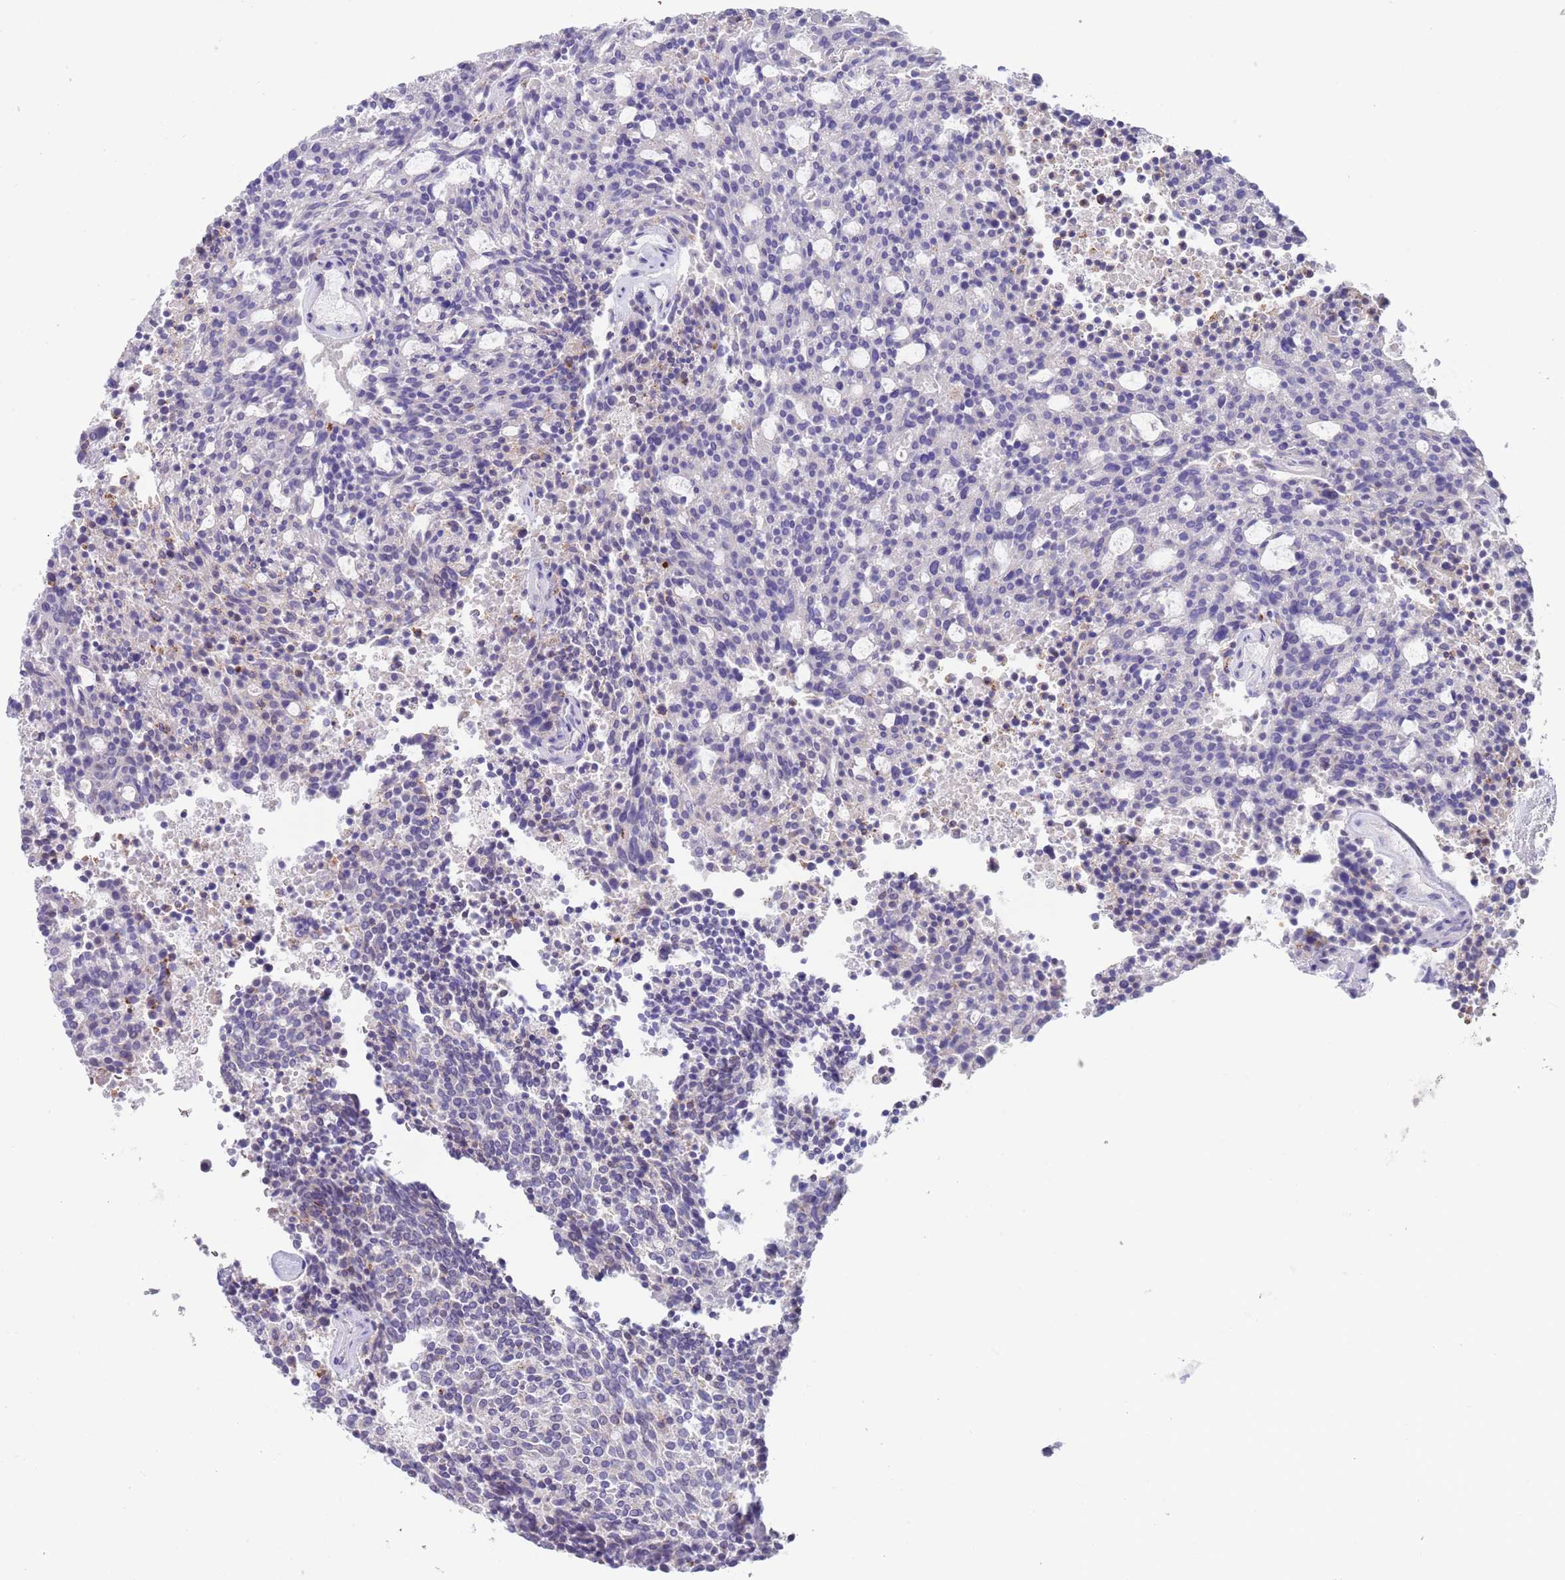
{"staining": {"intensity": "negative", "quantity": "none", "location": "none"}, "tissue": "carcinoid", "cell_type": "Tumor cells", "image_type": "cancer", "snomed": [{"axis": "morphology", "description": "Carcinoid, malignant, NOS"}, {"axis": "topography", "description": "Pancreas"}], "caption": "DAB (3,3'-diaminobenzidine) immunohistochemical staining of human carcinoid (malignant) demonstrates no significant positivity in tumor cells.", "gene": "SPIRE2", "patient": {"sex": "female", "age": 54}}